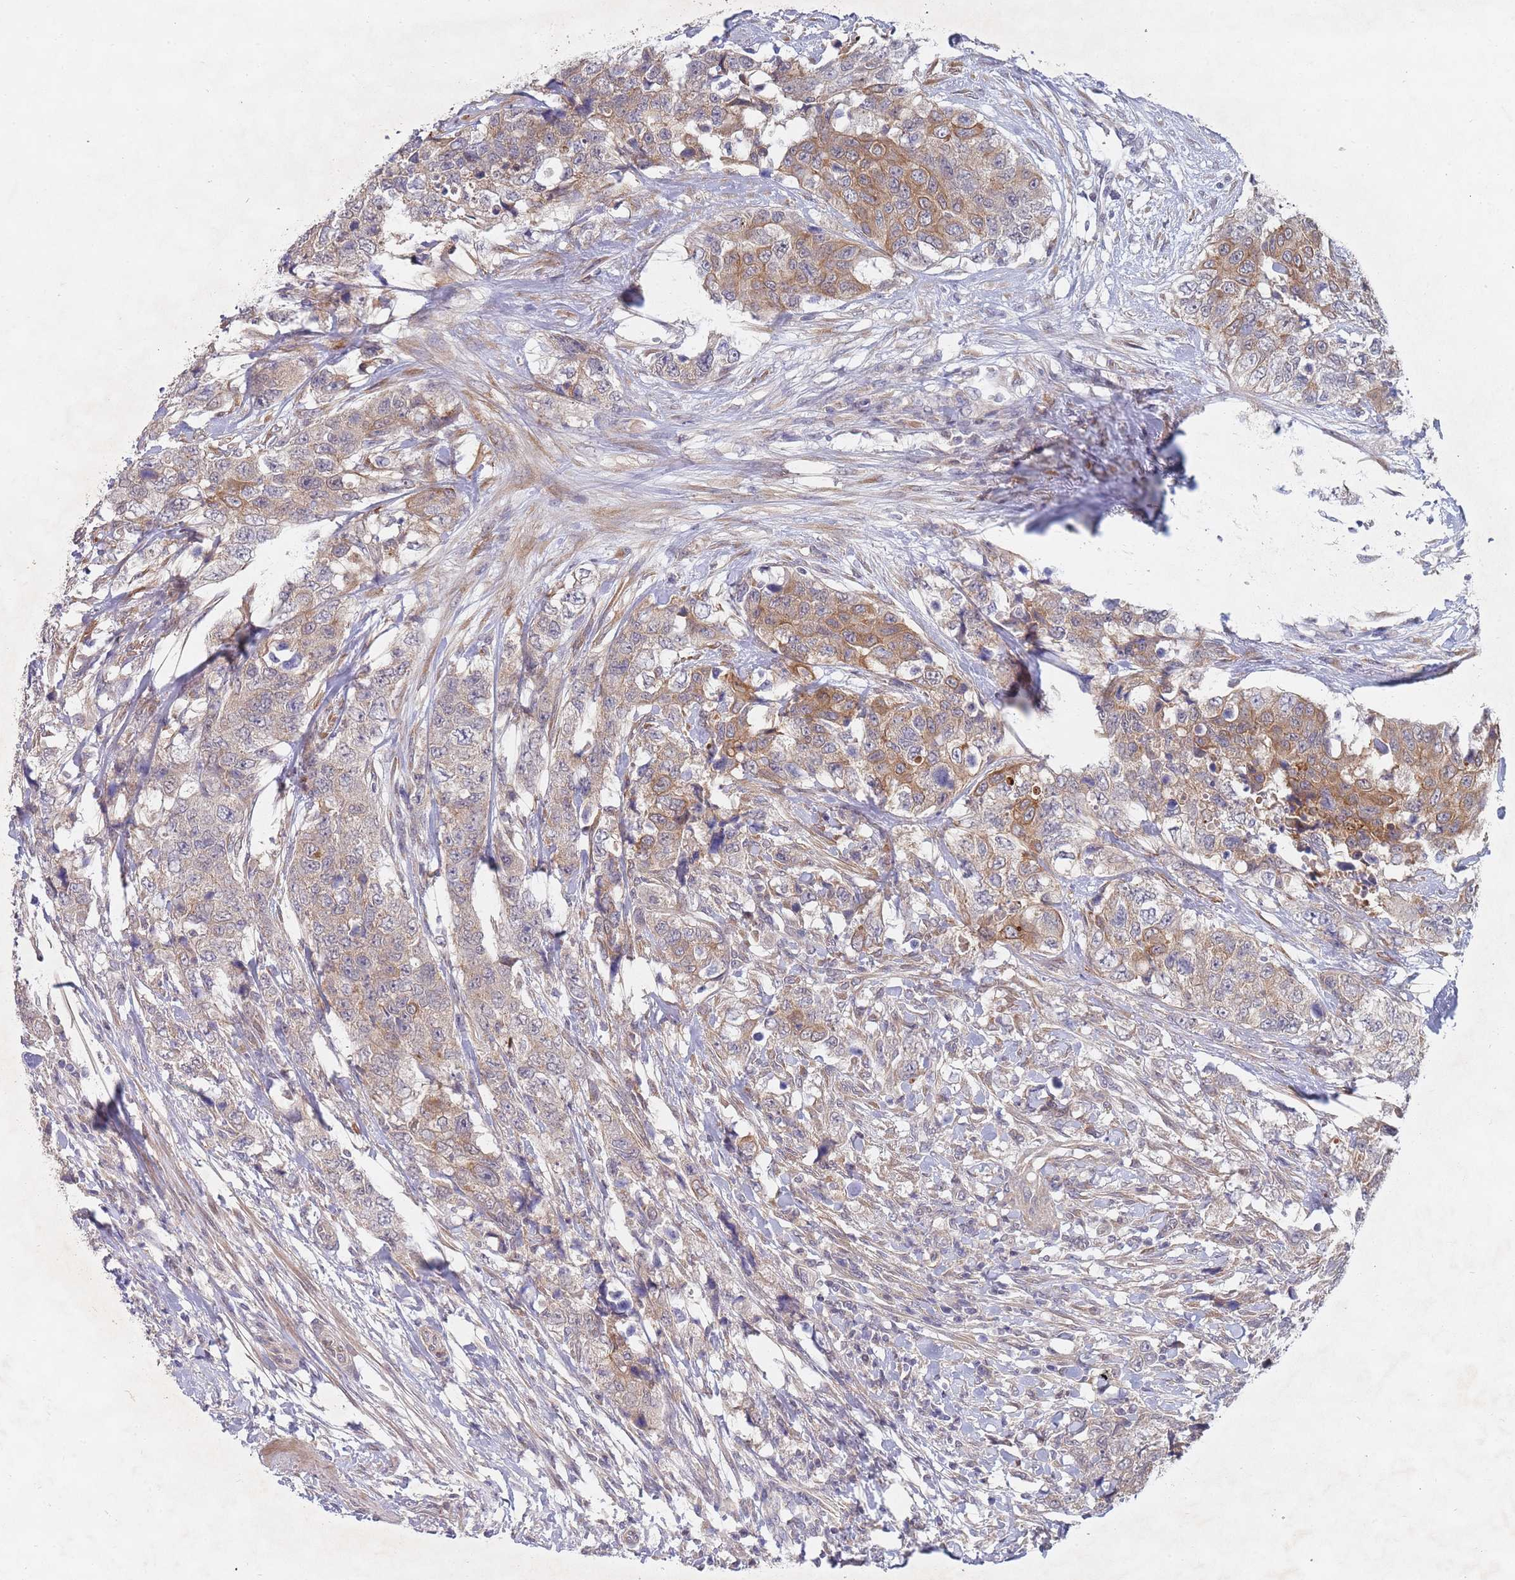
{"staining": {"intensity": "moderate", "quantity": "<25%", "location": "cytoplasmic/membranous"}, "tissue": "urothelial cancer", "cell_type": "Tumor cells", "image_type": "cancer", "snomed": [{"axis": "morphology", "description": "Urothelial carcinoma, High grade"}, {"axis": "topography", "description": "Urinary bladder"}], "caption": "Protein expression analysis of human urothelial carcinoma (high-grade) reveals moderate cytoplasmic/membranous positivity in about <25% of tumor cells.", "gene": "SLC35F5", "patient": {"sex": "female", "age": 78}}